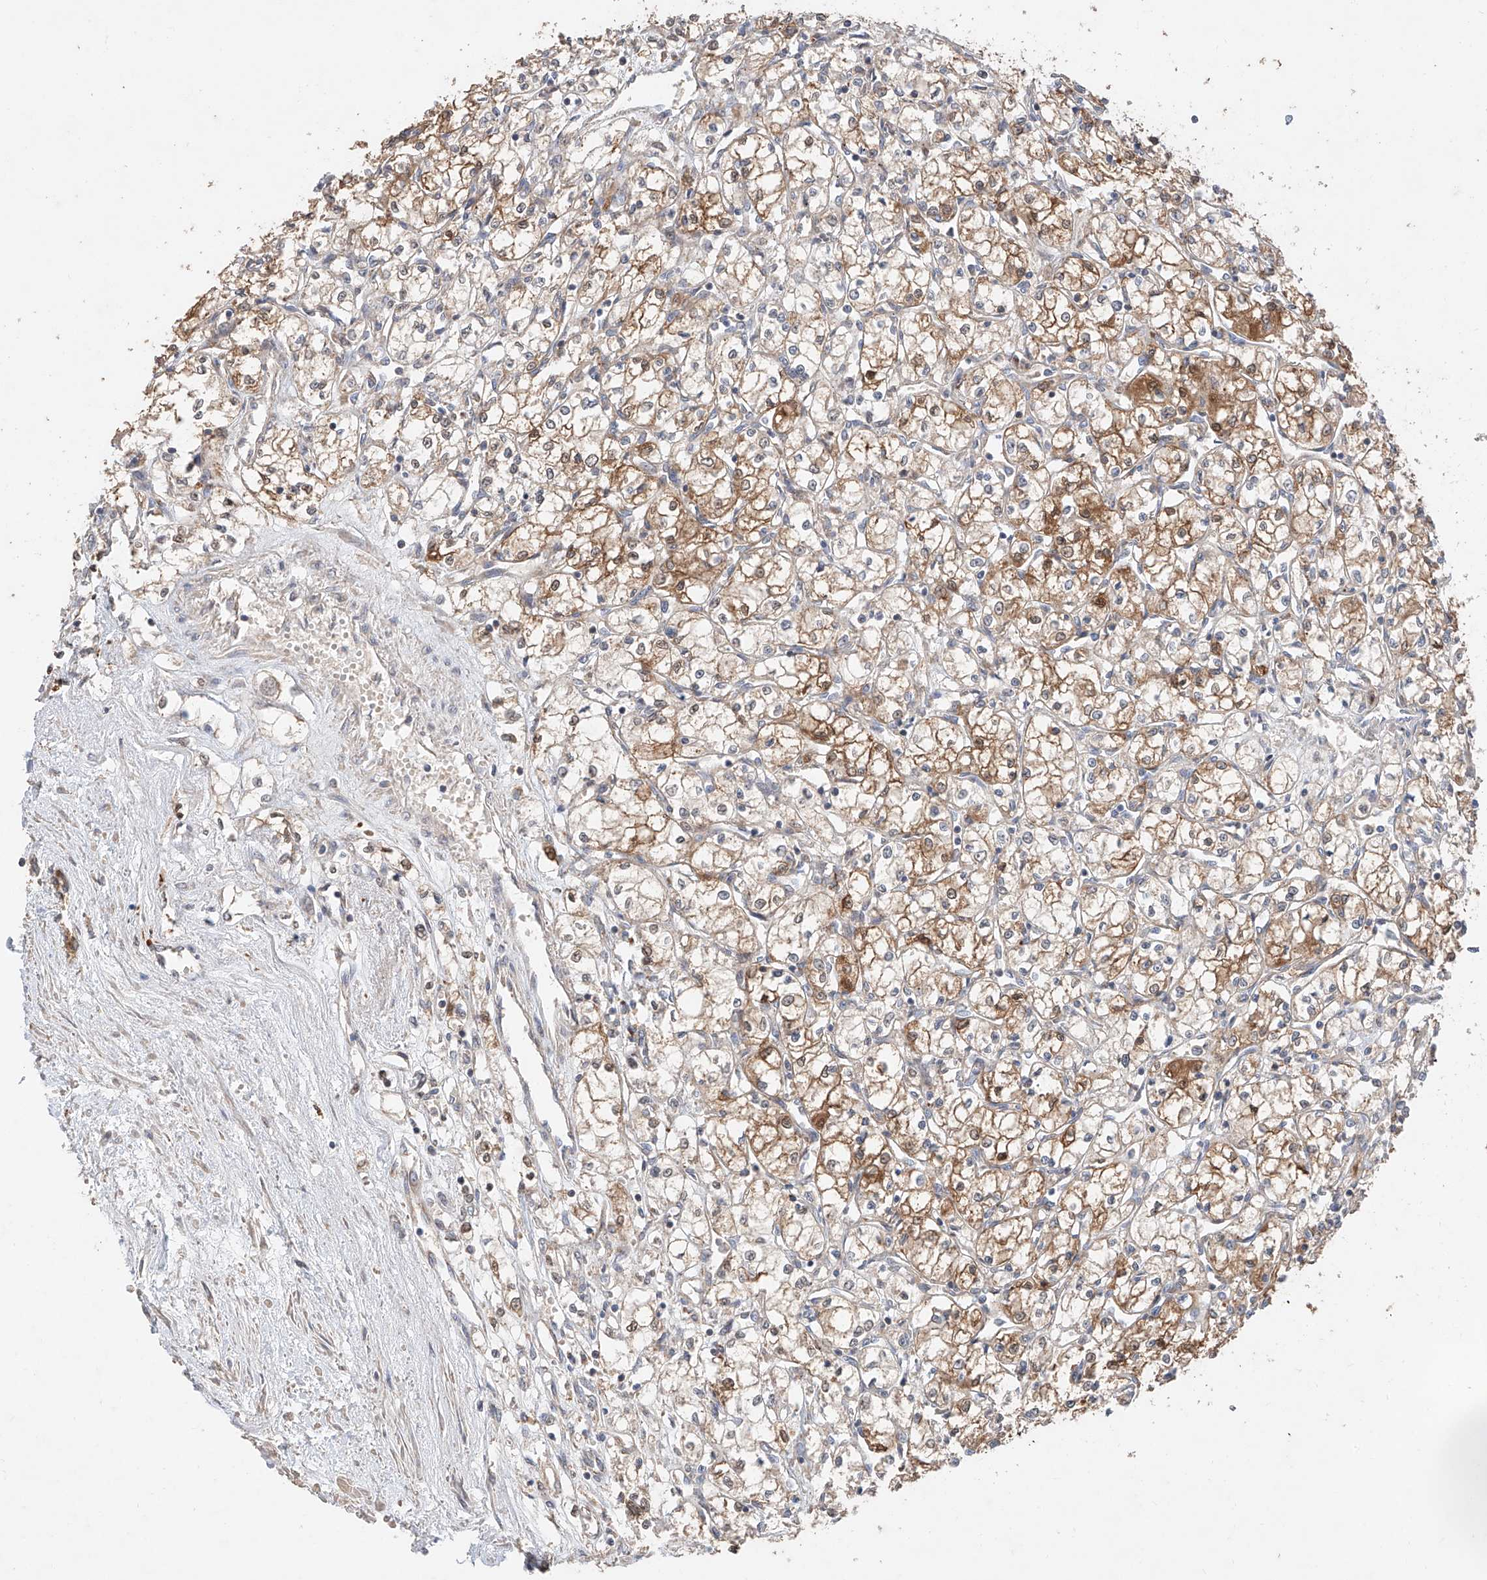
{"staining": {"intensity": "moderate", "quantity": ">75%", "location": "cytoplasmic/membranous"}, "tissue": "renal cancer", "cell_type": "Tumor cells", "image_type": "cancer", "snomed": [{"axis": "morphology", "description": "Adenocarcinoma, NOS"}, {"axis": "topography", "description": "Kidney"}], "caption": "Protein staining of adenocarcinoma (renal) tissue demonstrates moderate cytoplasmic/membranous expression in about >75% of tumor cells.", "gene": "GCNT1", "patient": {"sex": "male", "age": 59}}